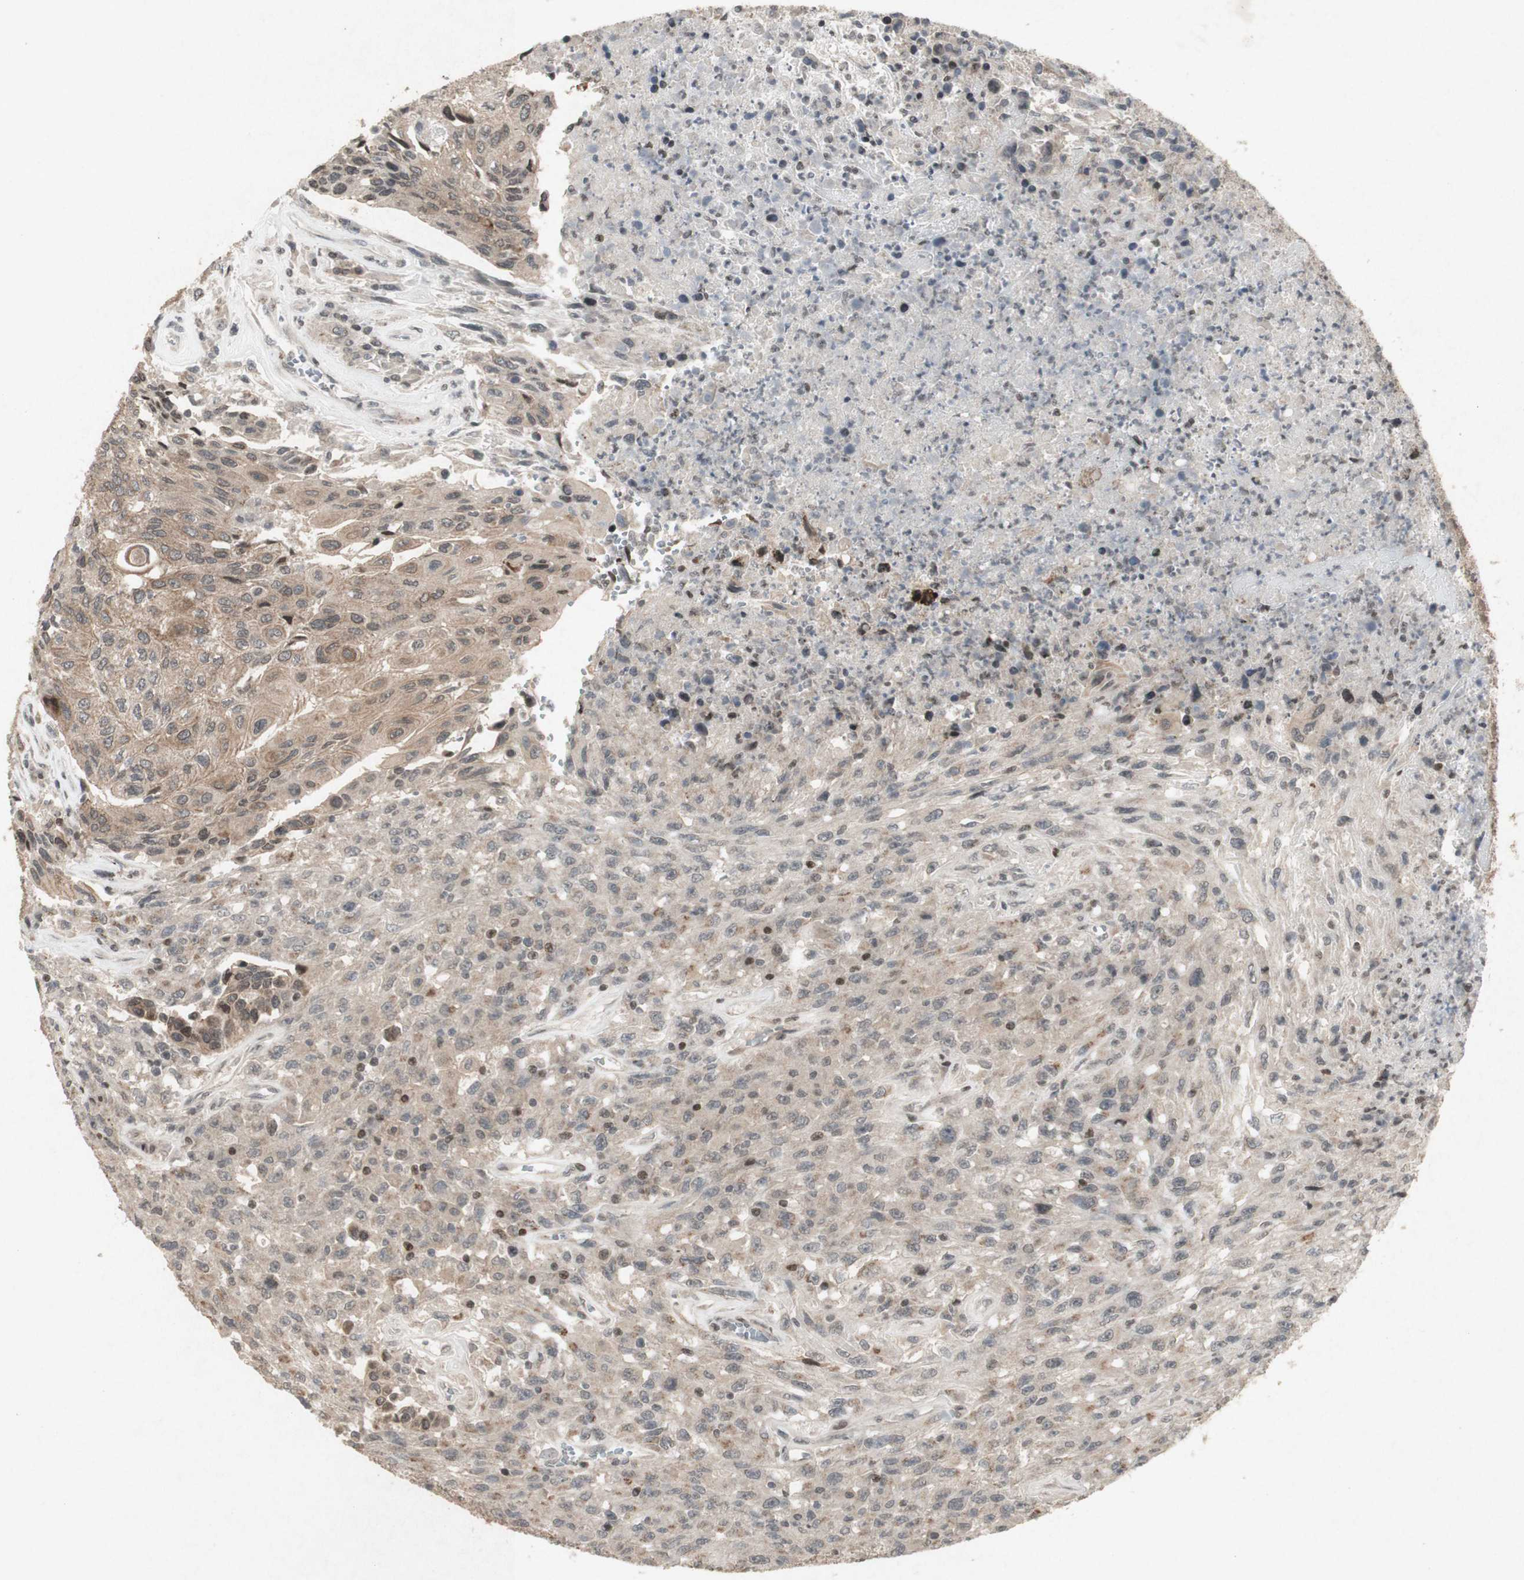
{"staining": {"intensity": "moderate", "quantity": "25%-75%", "location": "cytoplasmic/membranous"}, "tissue": "urothelial cancer", "cell_type": "Tumor cells", "image_type": "cancer", "snomed": [{"axis": "morphology", "description": "Urothelial carcinoma, High grade"}, {"axis": "topography", "description": "Urinary bladder"}], "caption": "An image of urothelial cancer stained for a protein displays moderate cytoplasmic/membranous brown staining in tumor cells.", "gene": "PLXNA1", "patient": {"sex": "male", "age": 66}}